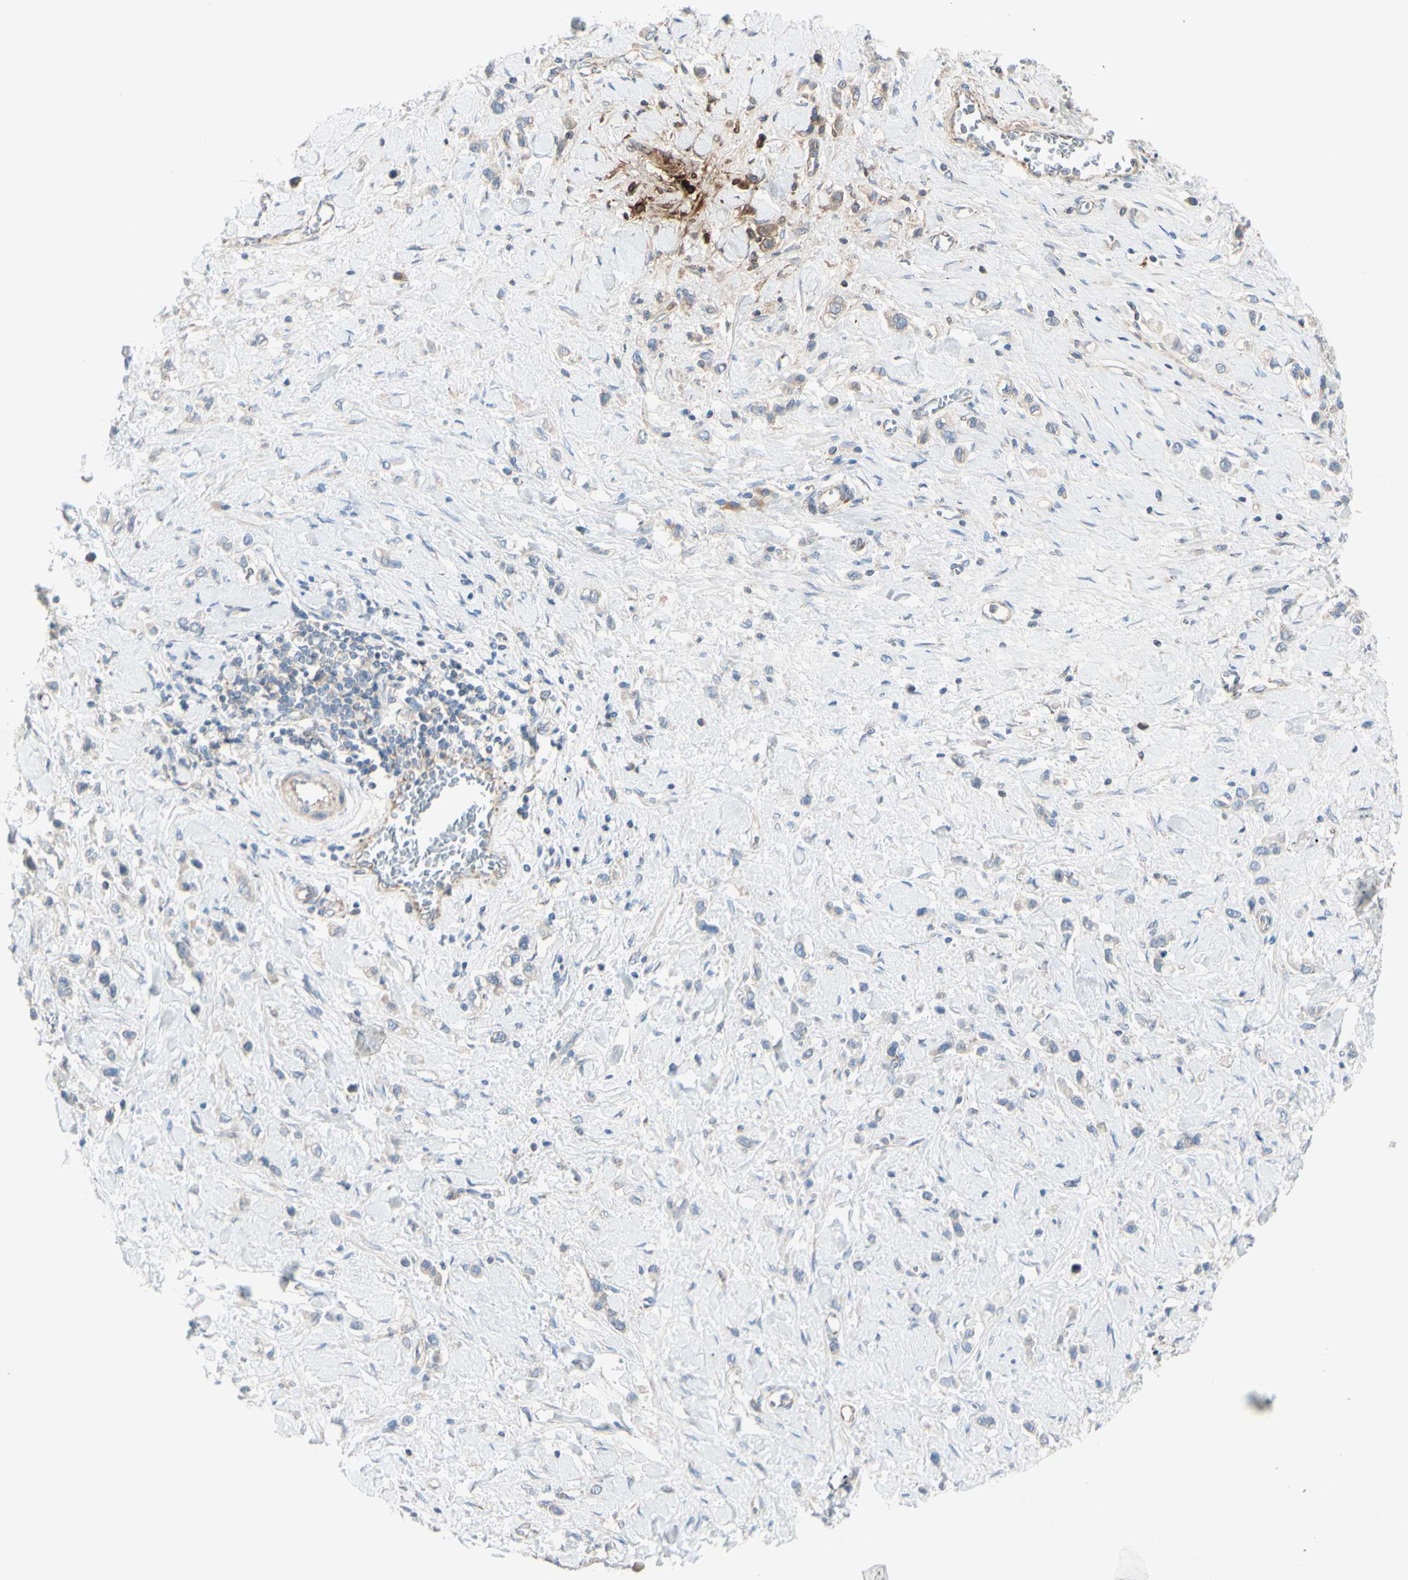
{"staining": {"intensity": "weak", "quantity": ">75%", "location": "none"}, "tissue": "stomach cancer", "cell_type": "Tumor cells", "image_type": "cancer", "snomed": [{"axis": "morphology", "description": "Normal tissue, NOS"}, {"axis": "morphology", "description": "Adenocarcinoma, NOS"}, {"axis": "topography", "description": "Stomach, upper"}, {"axis": "topography", "description": "Stomach"}], "caption": "Immunohistochemical staining of human stomach cancer (adenocarcinoma) shows low levels of weak None positivity in about >75% of tumor cells.", "gene": "EPHA3", "patient": {"sex": "female", "age": 65}}